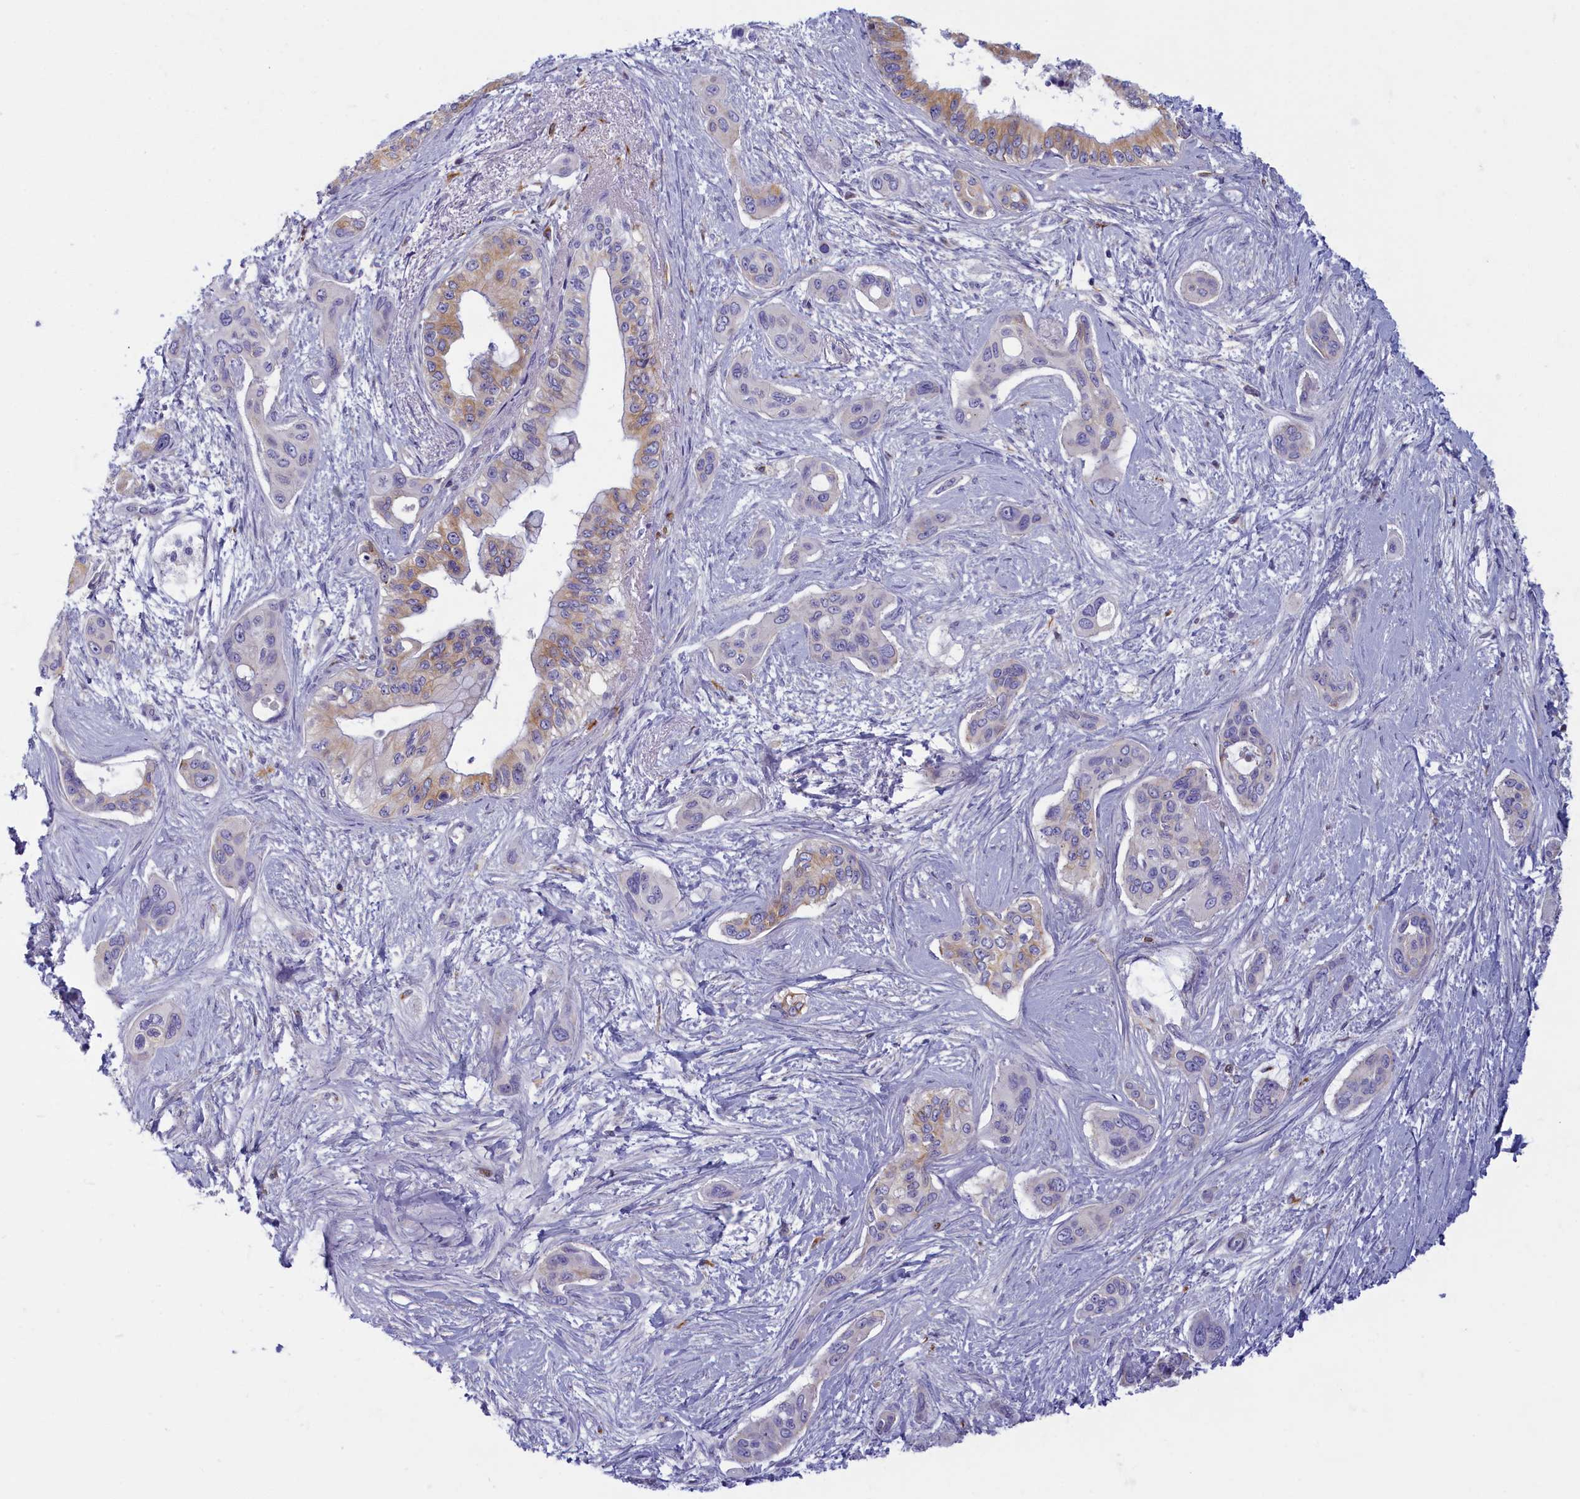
{"staining": {"intensity": "moderate", "quantity": "<25%", "location": "cytoplasmic/membranous"}, "tissue": "pancreatic cancer", "cell_type": "Tumor cells", "image_type": "cancer", "snomed": [{"axis": "morphology", "description": "Adenocarcinoma, NOS"}, {"axis": "topography", "description": "Pancreas"}], "caption": "The immunohistochemical stain labels moderate cytoplasmic/membranous expression in tumor cells of pancreatic cancer (adenocarcinoma) tissue.", "gene": "NOL10", "patient": {"sex": "male", "age": 72}}